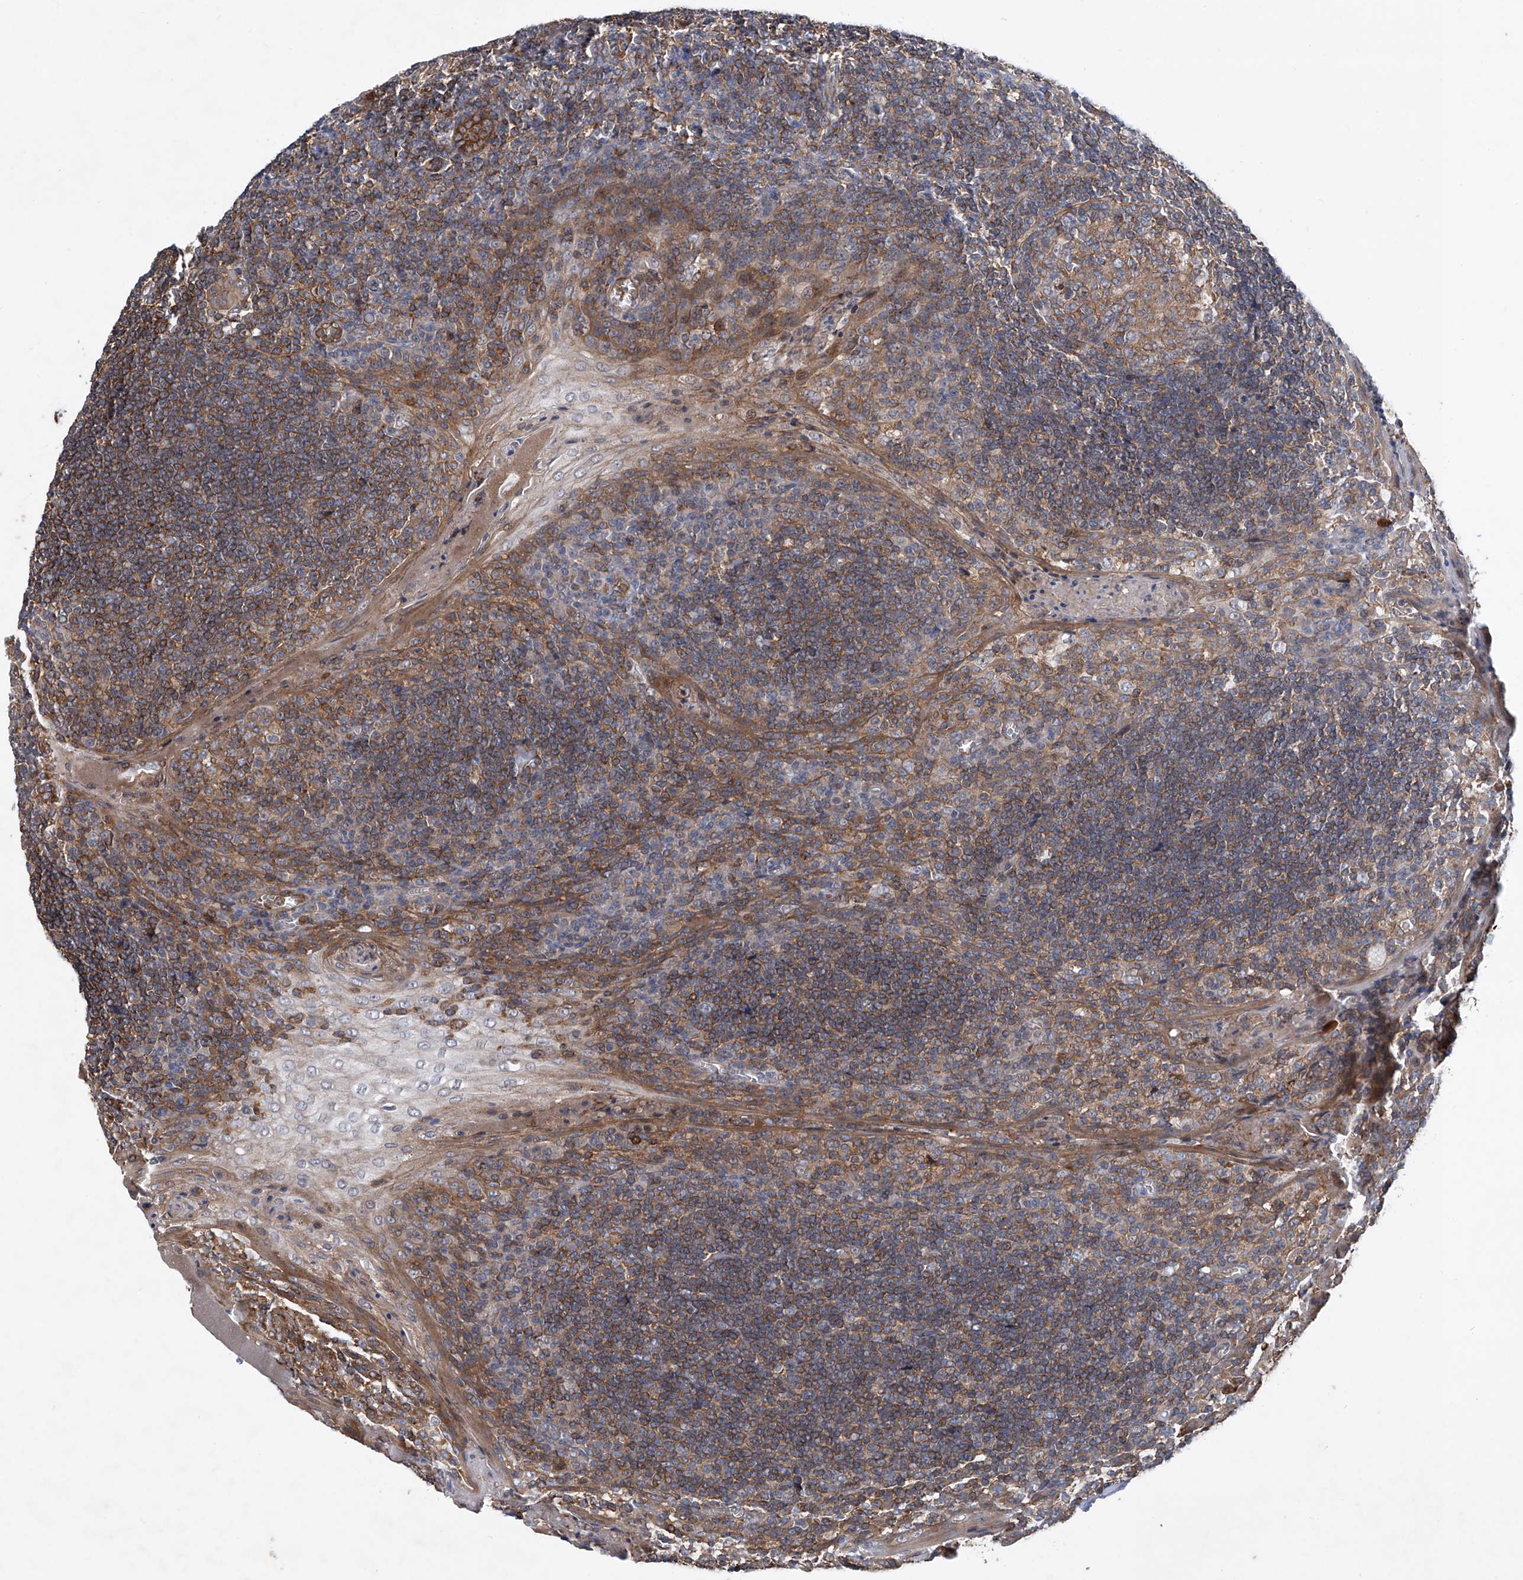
{"staining": {"intensity": "moderate", "quantity": ">75%", "location": "cytoplasmic/membranous"}, "tissue": "tonsil", "cell_type": "Germinal center cells", "image_type": "normal", "snomed": [{"axis": "morphology", "description": "Normal tissue, NOS"}, {"axis": "topography", "description": "Tonsil"}], "caption": "Protein expression analysis of normal tonsil shows moderate cytoplasmic/membranous positivity in approximately >75% of germinal center cells. The protein is stained brown, and the nuclei are stained in blue (DAB (3,3'-diaminobenzidine) IHC with brightfield microscopy, high magnification).", "gene": "NT5C3A", "patient": {"sex": "male", "age": 27}}